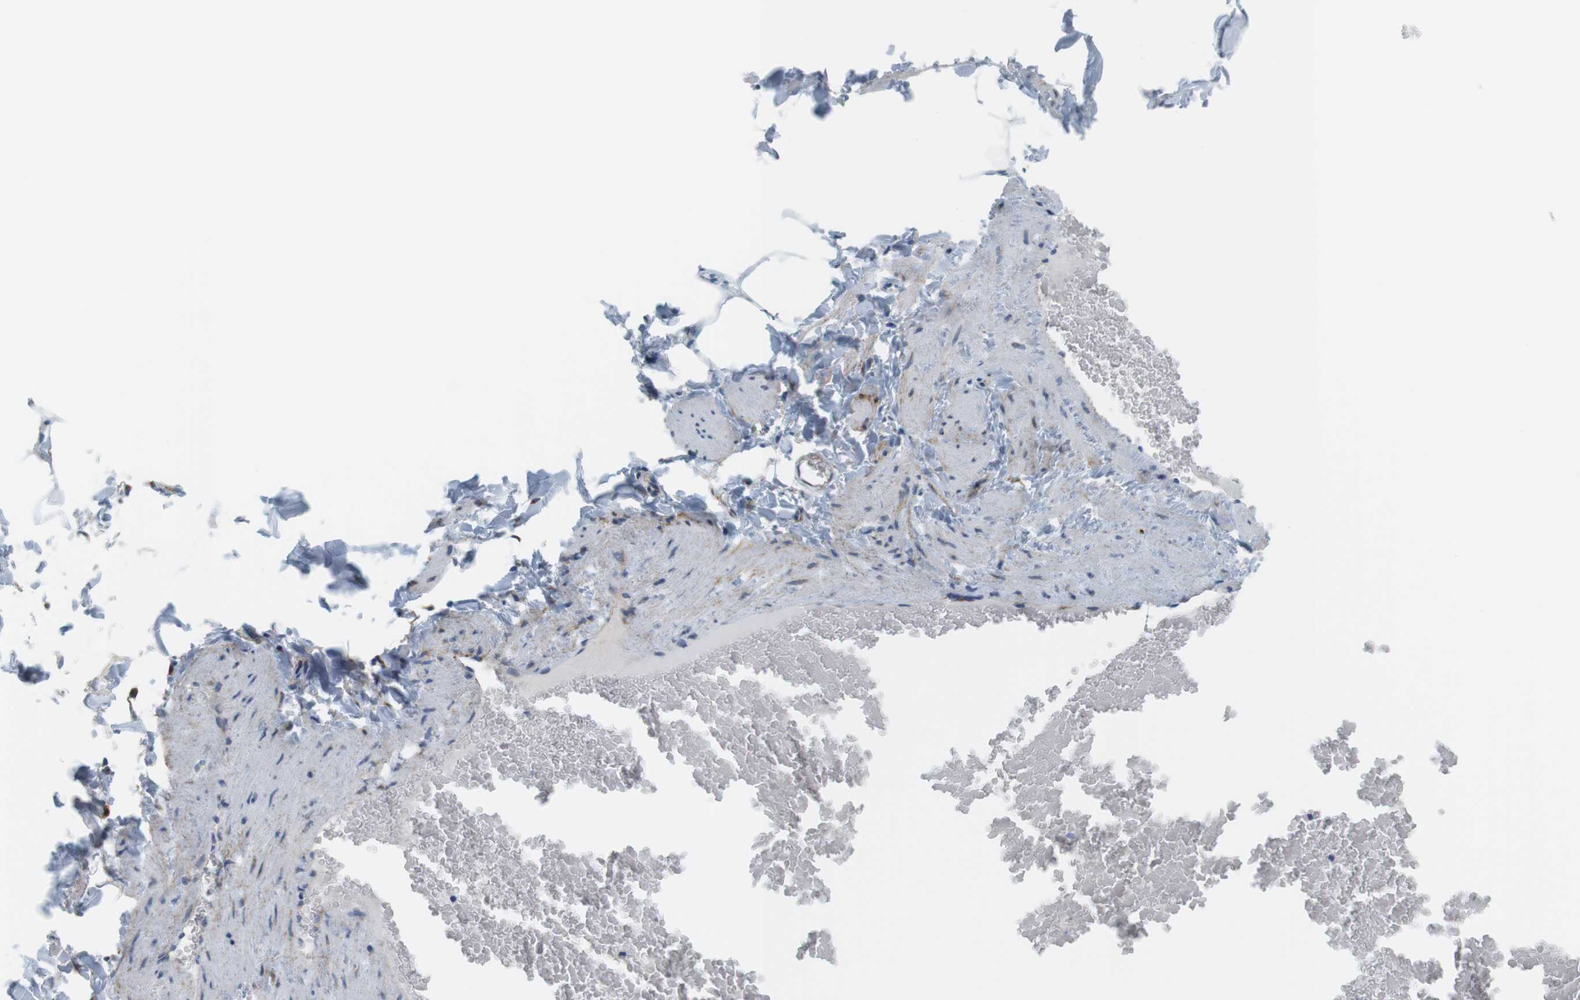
{"staining": {"intensity": "moderate", "quantity": "25%-75%", "location": "cytoplasmic/membranous"}, "tissue": "adipose tissue", "cell_type": "Adipocytes", "image_type": "normal", "snomed": [{"axis": "morphology", "description": "Normal tissue, NOS"}, {"axis": "topography", "description": "Vascular tissue"}], "caption": "The micrograph reveals staining of benign adipose tissue, revealing moderate cytoplasmic/membranous protein positivity (brown color) within adipocytes. Nuclei are stained in blue.", "gene": "MYH9", "patient": {"sex": "male", "age": 41}}